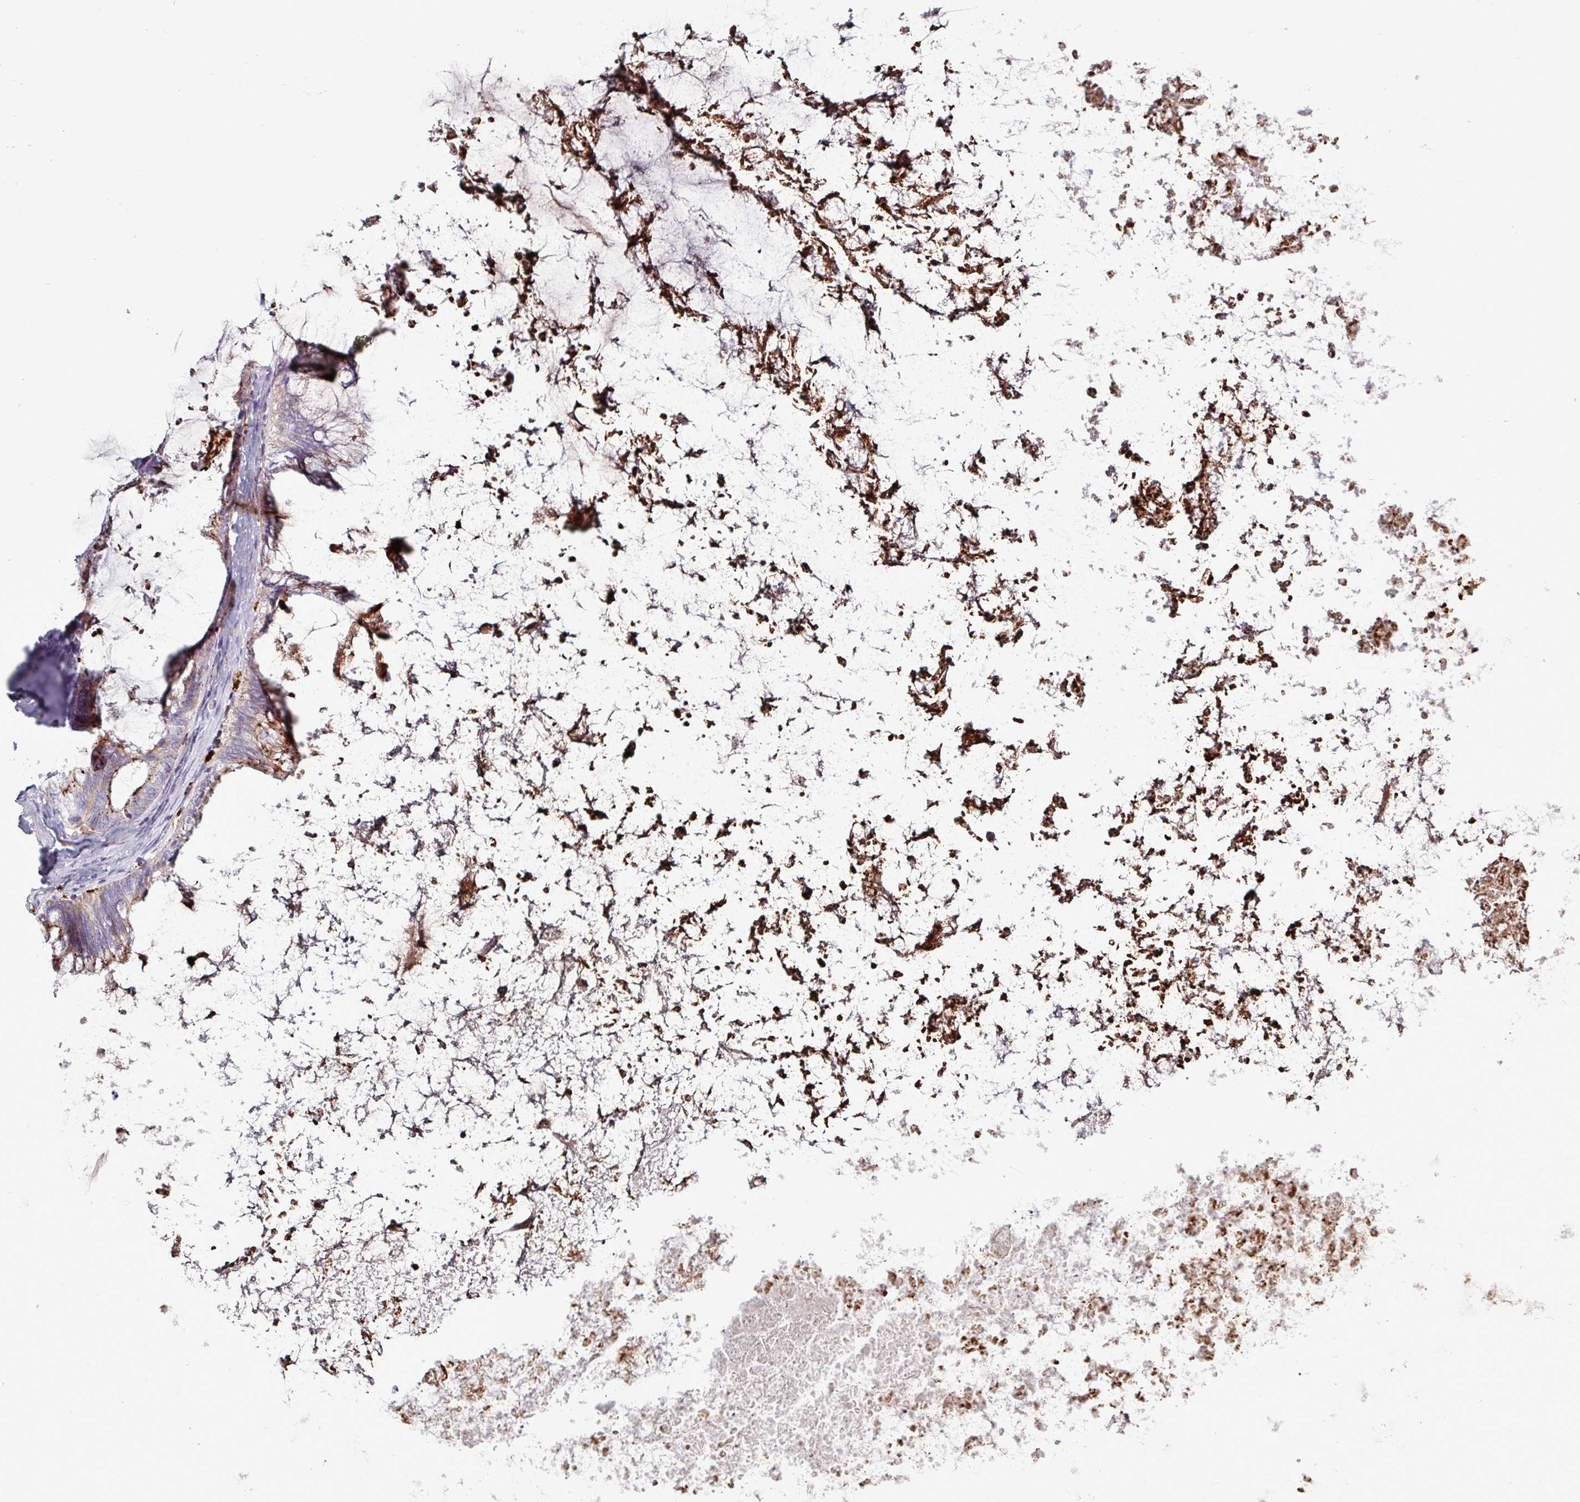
{"staining": {"intensity": "moderate", "quantity": "<25%", "location": "cytoplasmic/membranous"}, "tissue": "ovarian cancer", "cell_type": "Tumor cells", "image_type": "cancer", "snomed": [{"axis": "morphology", "description": "Cystadenocarcinoma, mucinous, NOS"}, {"axis": "topography", "description": "Ovary"}], "caption": "The histopathology image reveals immunohistochemical staining of ovarian cancer. There is moderate cytoplasmic/membranous expression is identified in about <25% of tumor cells.", "gene": "AMIGO2", "patient": {"sex": "female", "age": 35}}